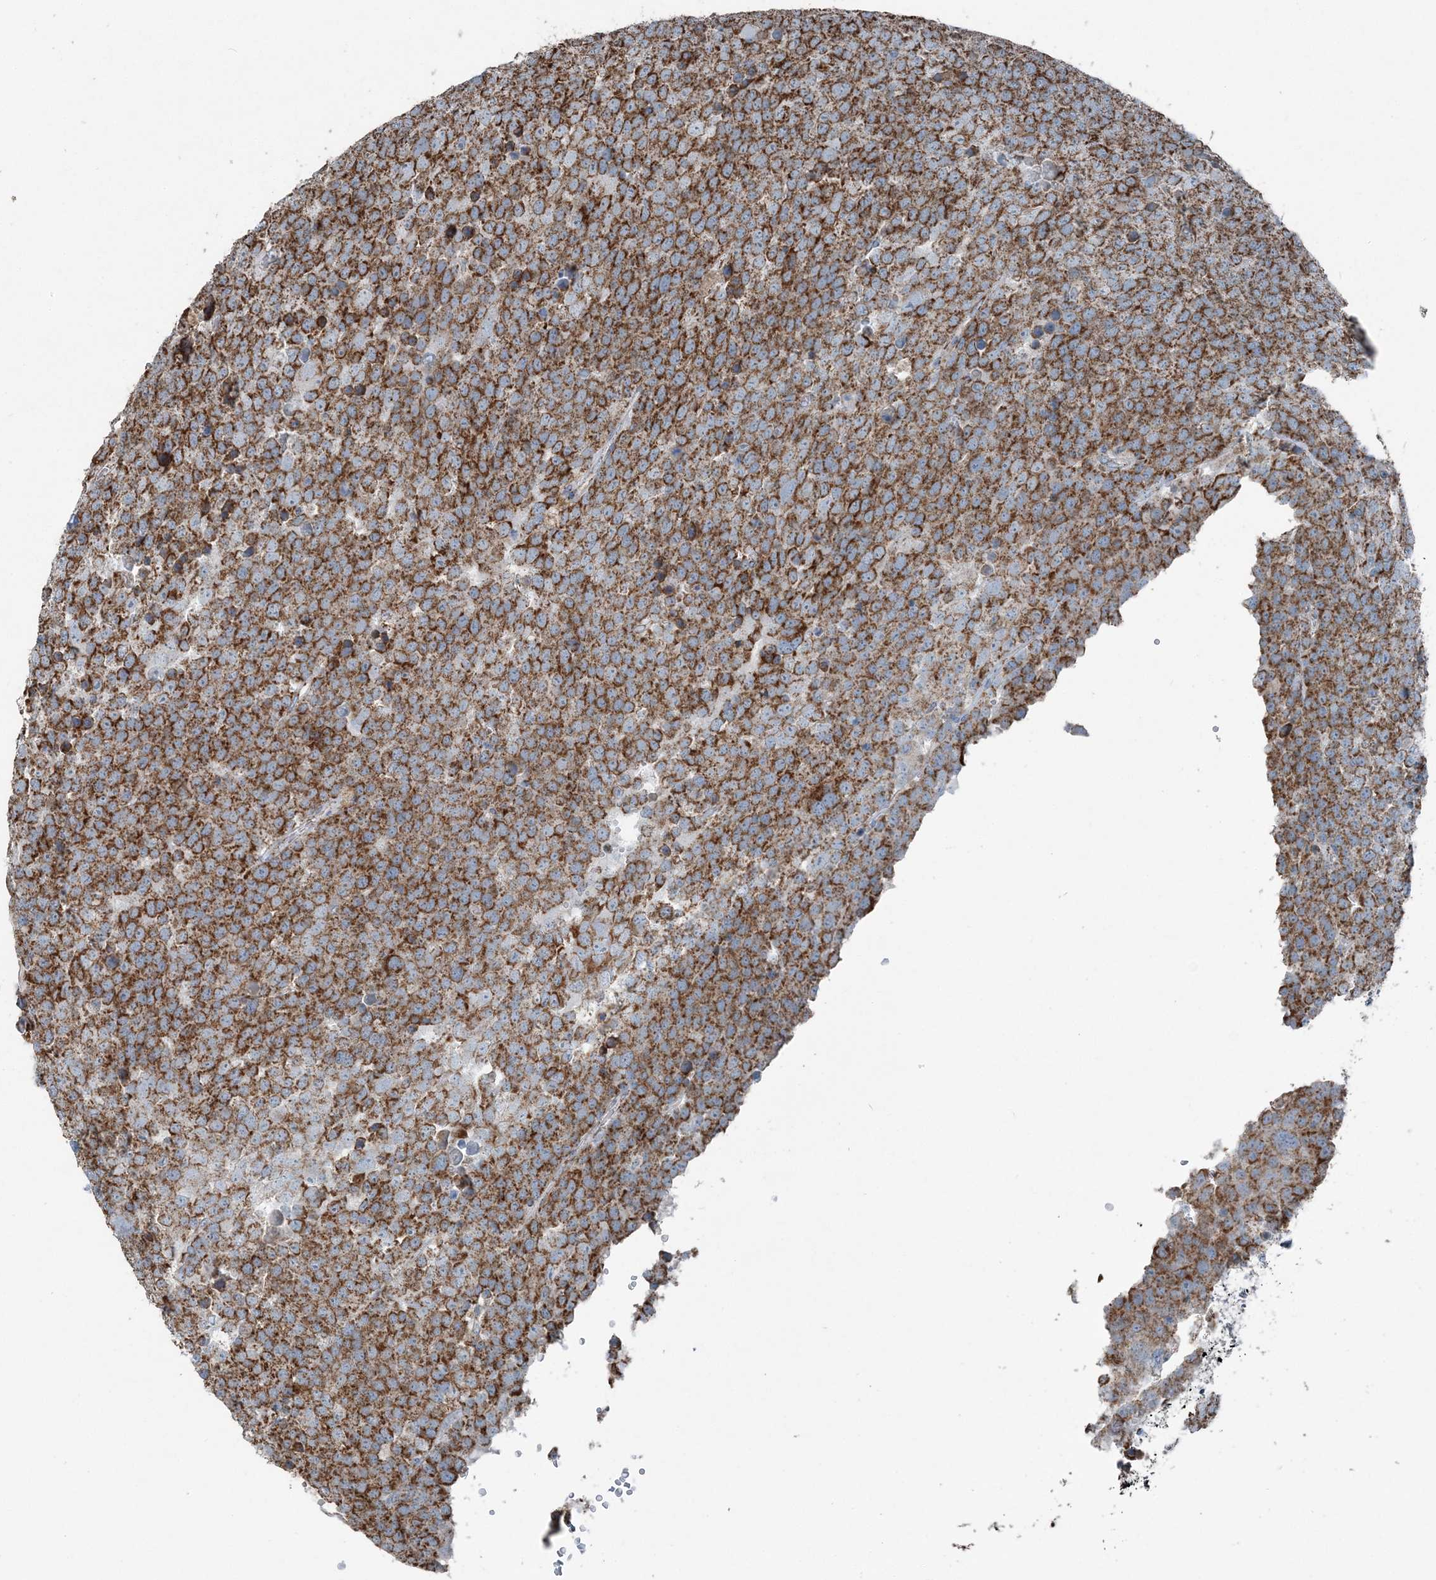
{"staining": {"intensity": "strong", "quantity": ">75%", "location": "cytoplasmic/membranous"}, "tissue": "testis cancer", "cell_type": "Tumor cells", "image_type": "cancer", "snomed": [{"axis": "morphology", "description": "Seminoma, NOS"}, {"axis": "topography", "description": "Testis"}], "caption": "Brown immunohistochemical staining in human testis cancer (seminoma) reveals strong cytoplasmic/membranous positivity in about >75% of tumor cells.", "gene": "SUCLG1", "patient": {"sex": "male", "age": 71}}